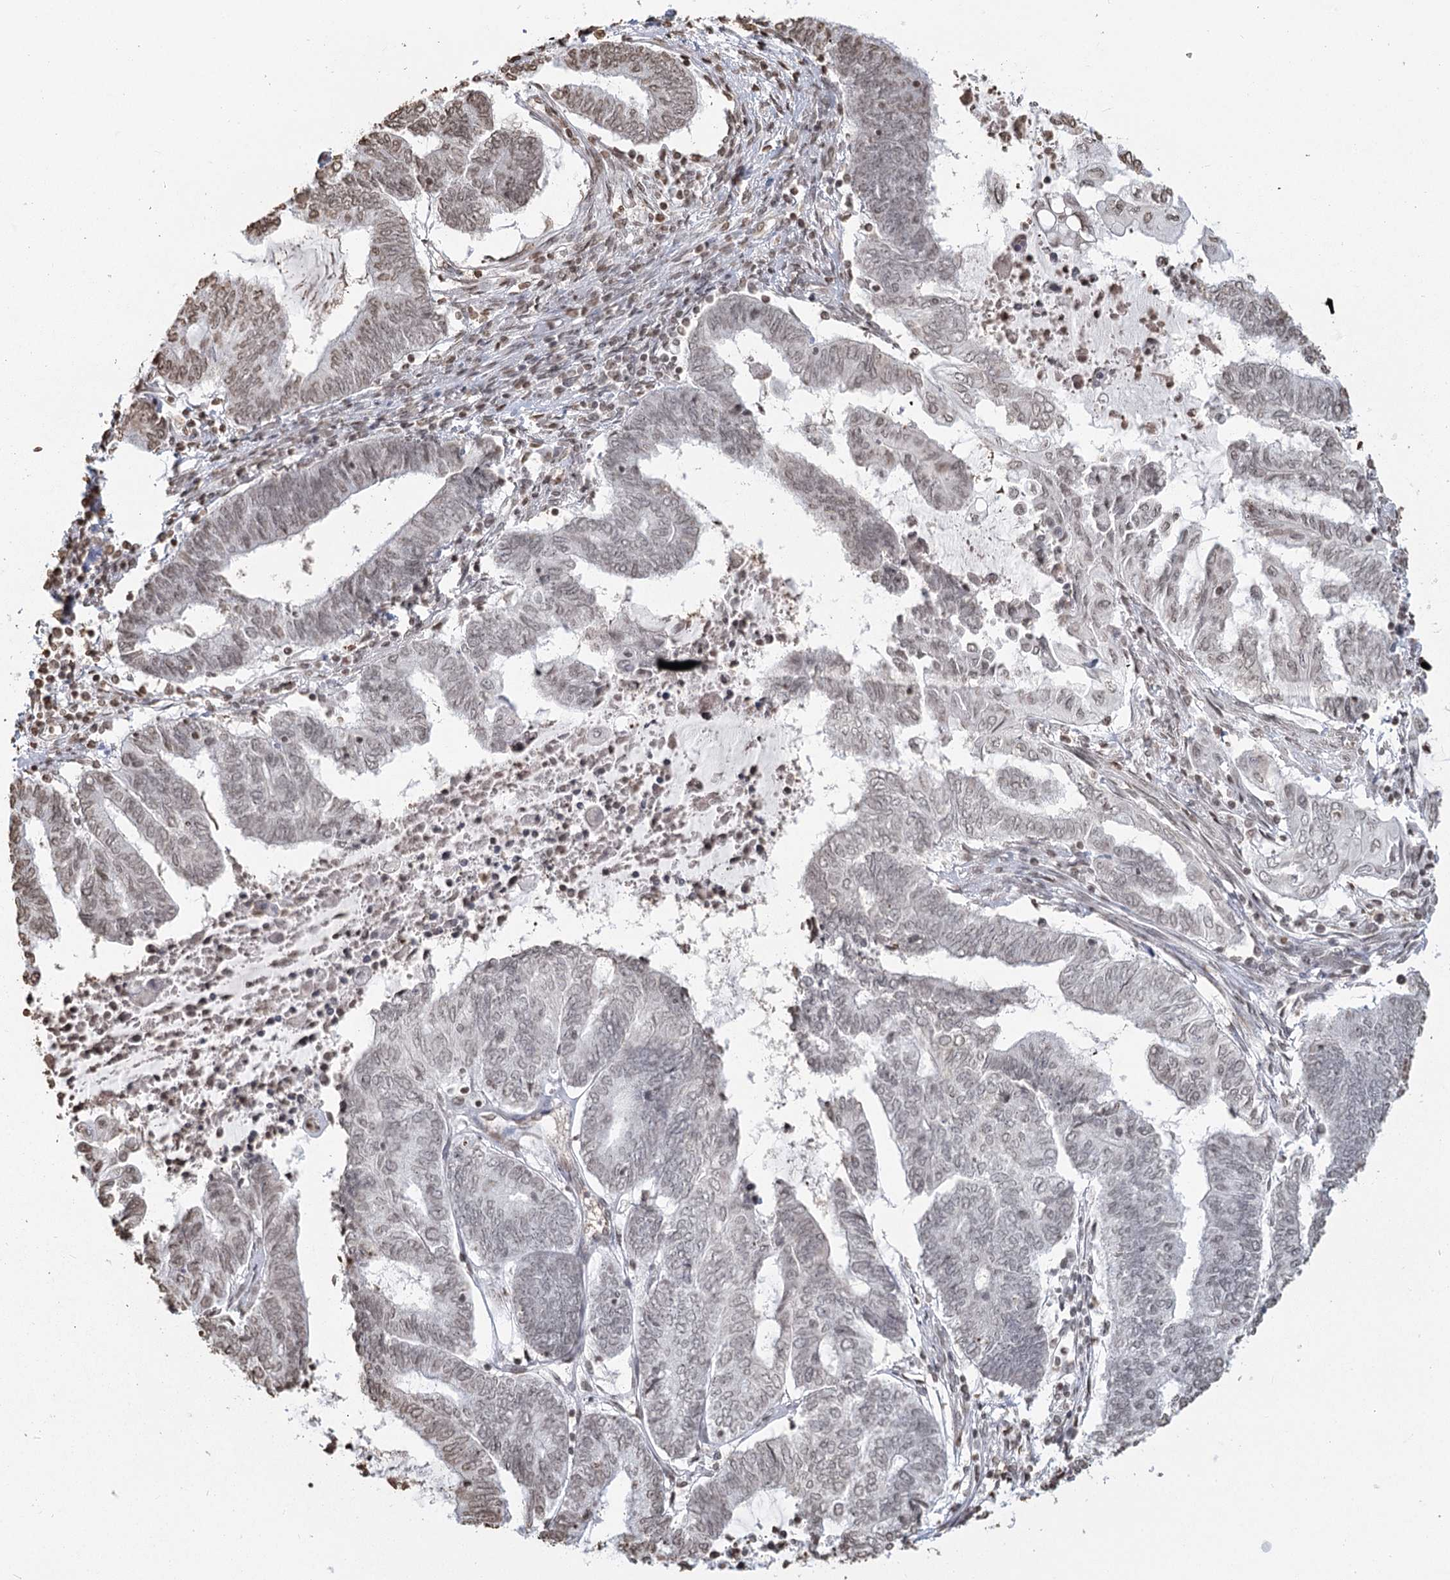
{"staining": {"intensity": "weak", "quantity": "25%-75%", "location": "nuclear"}, "tissue": "endometrial cancer", "cell_type": "Tumor cells", "image_type": "cancer", "snomed": [{"axis": "morphology", "description": "Adenocarcinoma, NOS"}, {"axis": "topography", "description": "Uterus"}, {"axis": "topography", "description": "Endometrium"}], "caption": "Immunohistochemistry (IHC) staining of endometrial cancer (adenocarcinoma), which reveals low levels of weak nuclear staining in about 25%-75% of tumor cells indicating weak nuclear protein expression. The staining was performed using DAB (3,3'-diaminobenzidine) (brown) for protein detection and nuclei were counterstained in hematoxylin (blue).", "gene": "FAM13A", "patient": {"sex": "female", "age": 70}}